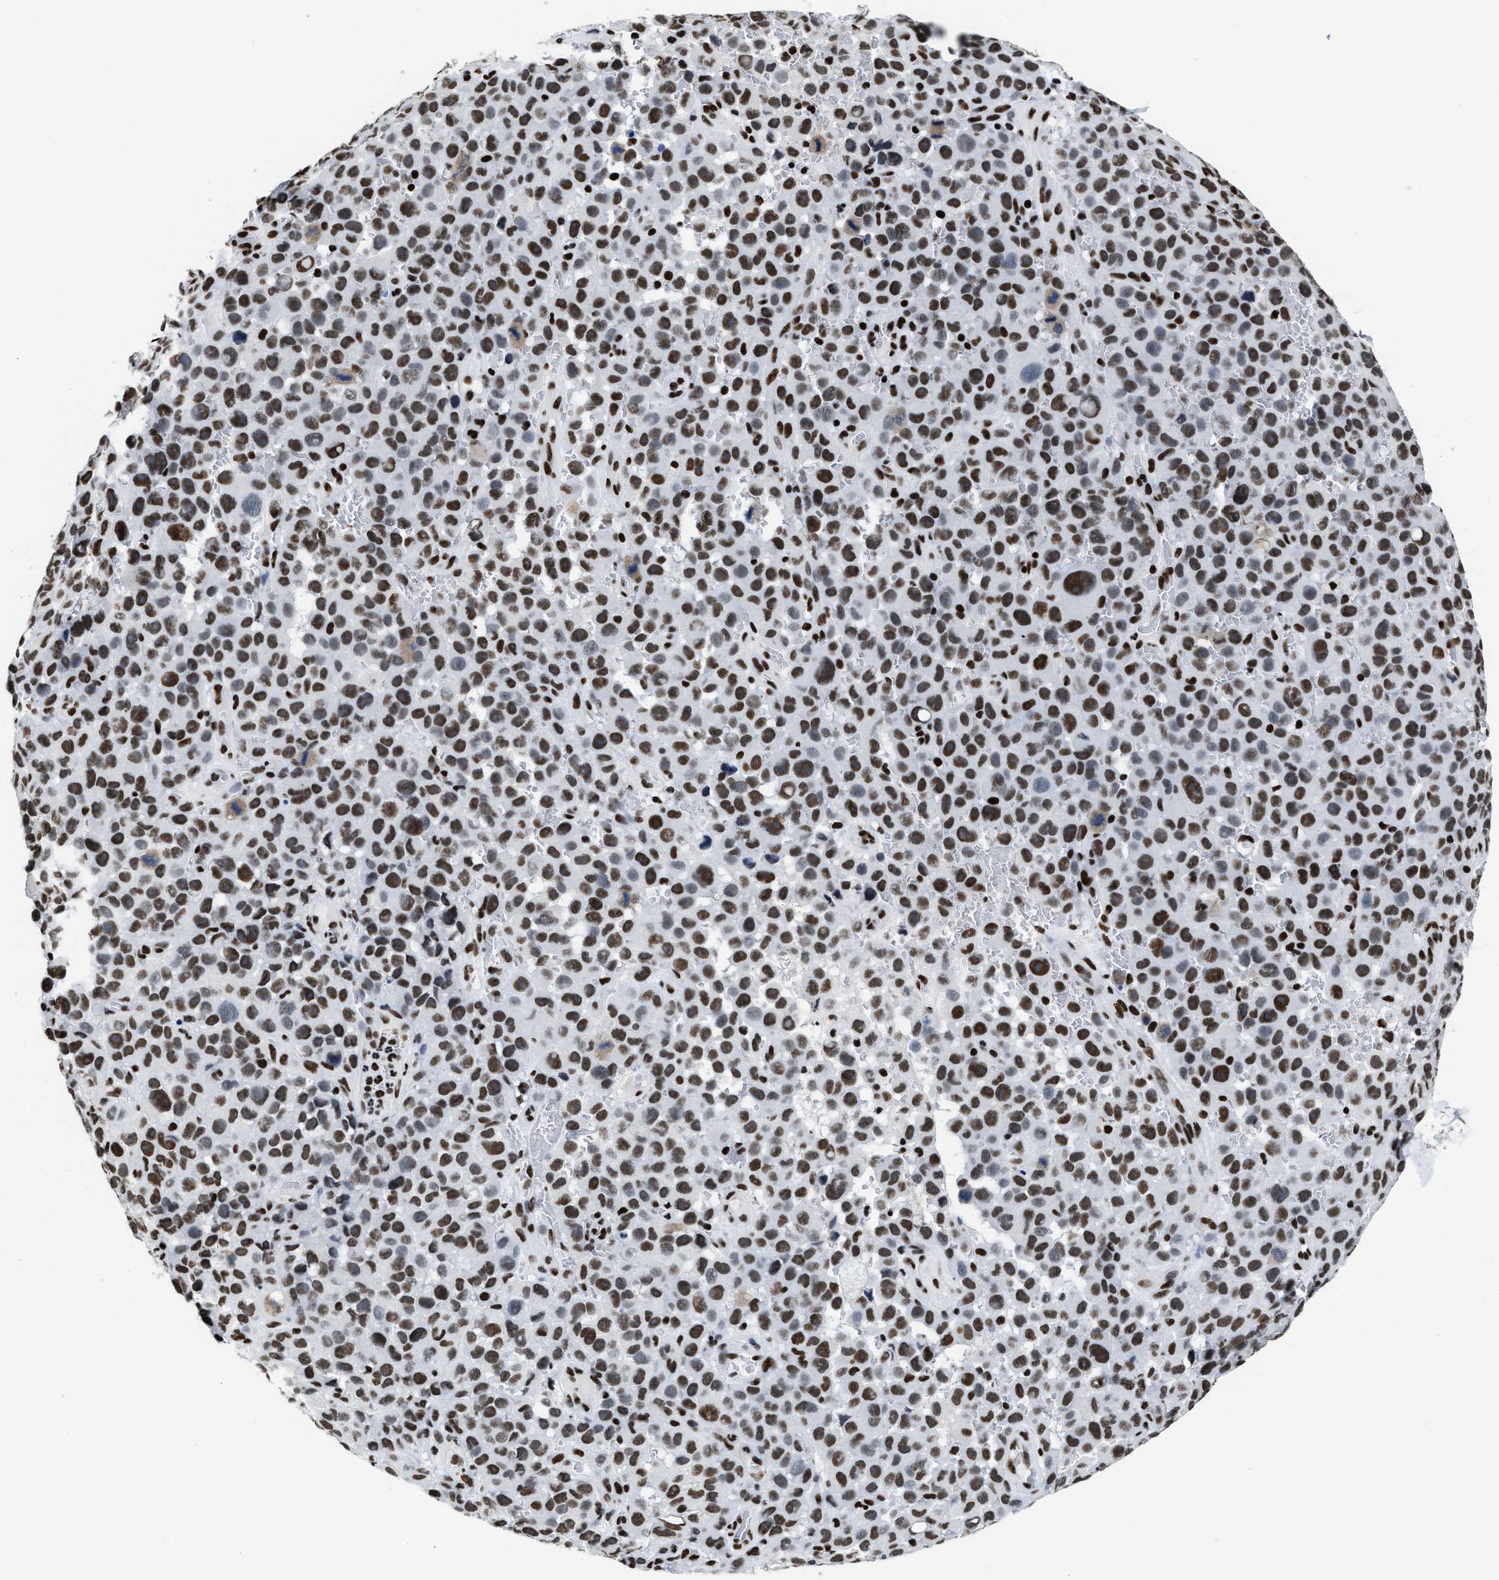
{"staining": {"intensity": "moderate", "quantity": "25%-75%", "location": "nuclear"}, "tissue": "melanoma", "cell_type": "Tumor cells", "image_type": "cancer", "snomed": [{"axis": "morphology", "description": "Malignant melanoma, NOS"}, {"axis": "topography", "description": "Skin"}], "caption": "A histopathology image showing moderate nuclear staining in approximately 25%-75% of tumor cells in melanoma, as visualized by brown immunohistochemical staining.", "gene": "SMARCC2", "patient": {"sex": "female", "age": 82}}